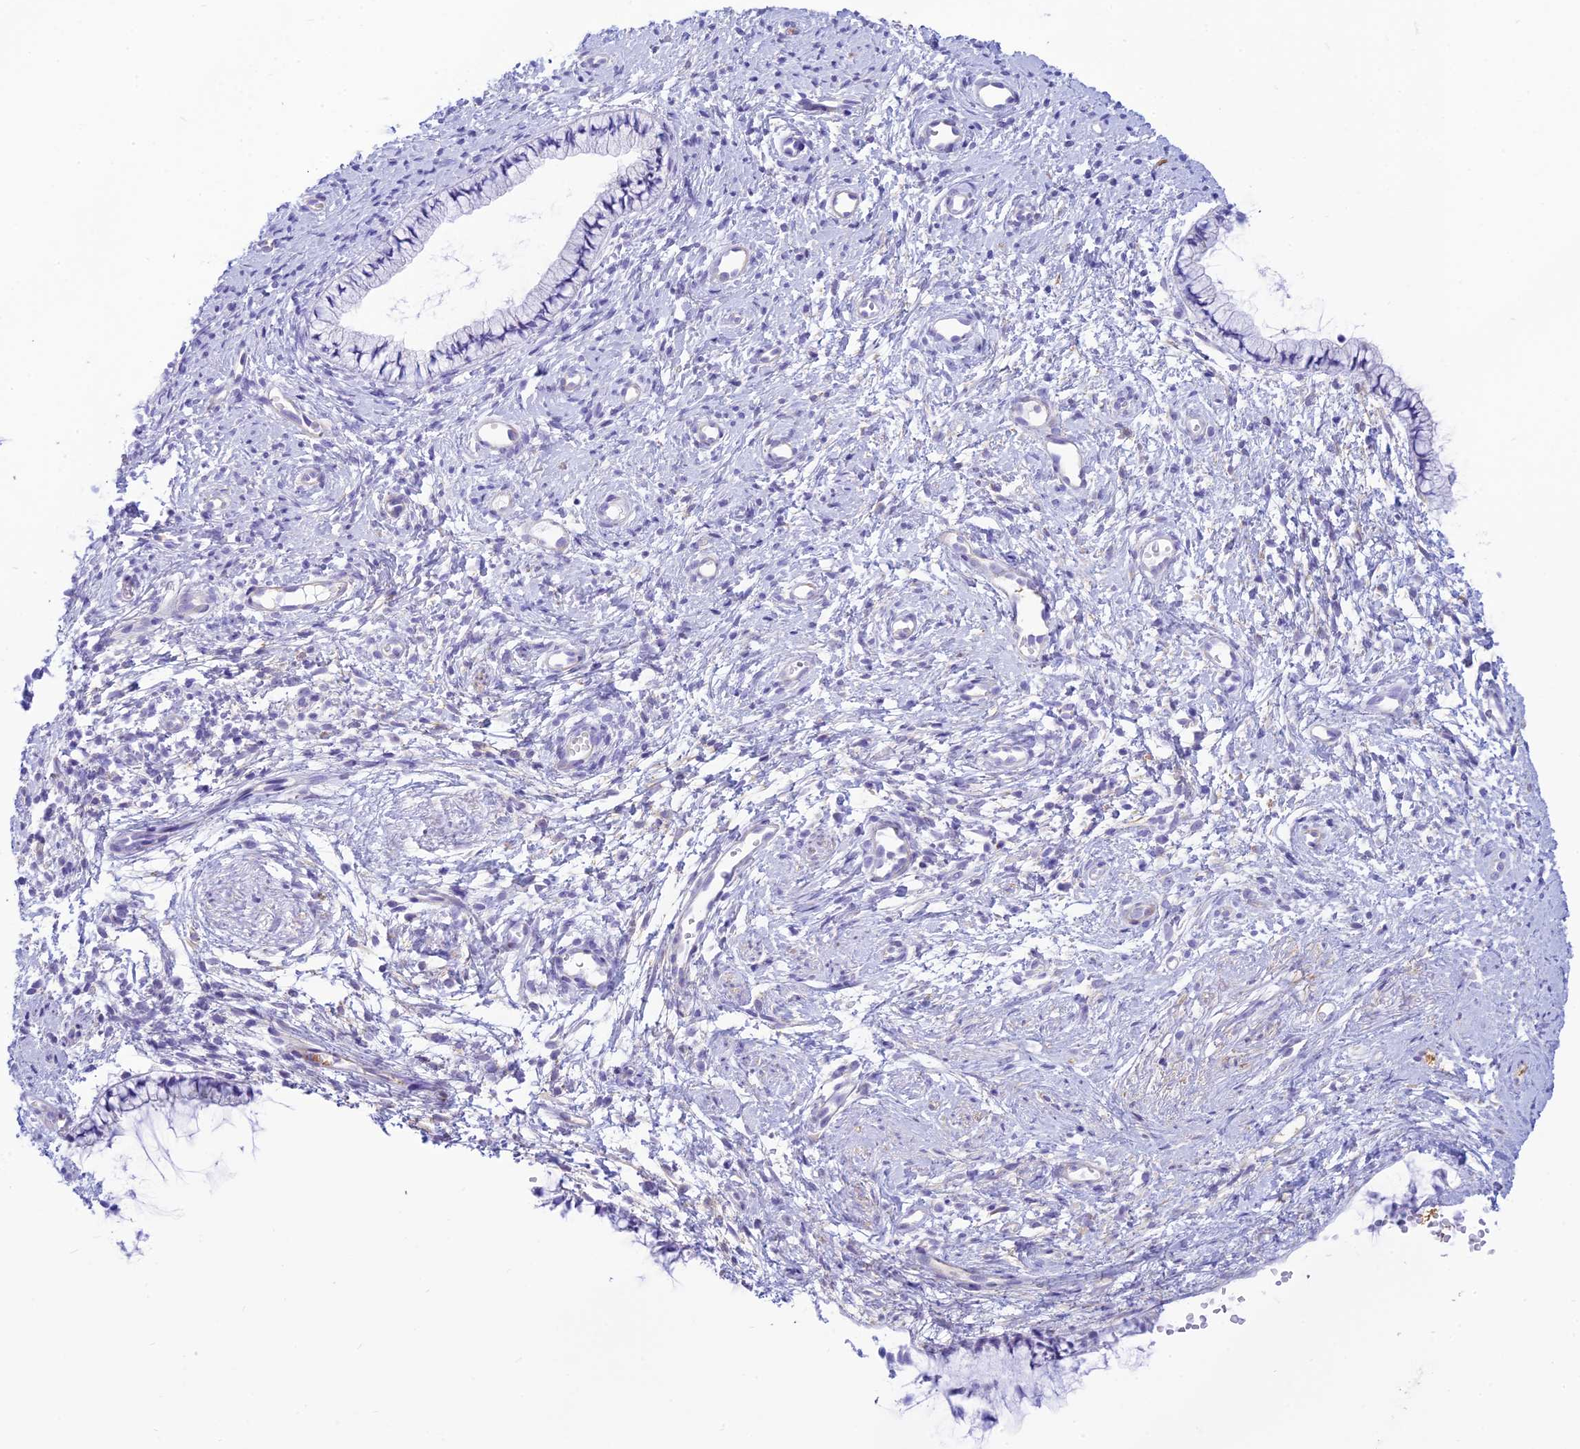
{"staining": {"intensity": "negative", "quantity": "none", "location": "none"}, "tissue": "cervix", "cell_type": "Glandular cells", "image_type": "normal", "snomed": [{"axis": "morphology", "description": "Normal tissue, NOS"}, {"axis": "topography", "description": "Cervix"}], "caption": "Immunohistochemistry micrograph of unremarkable cervix: cervix stained with DAB (3,3'-diaminobenzidine) exhibits no significant protein expression in glandular cells.", "gene": "FBXW4", "patient": {"sex": "female", "age": 57}}